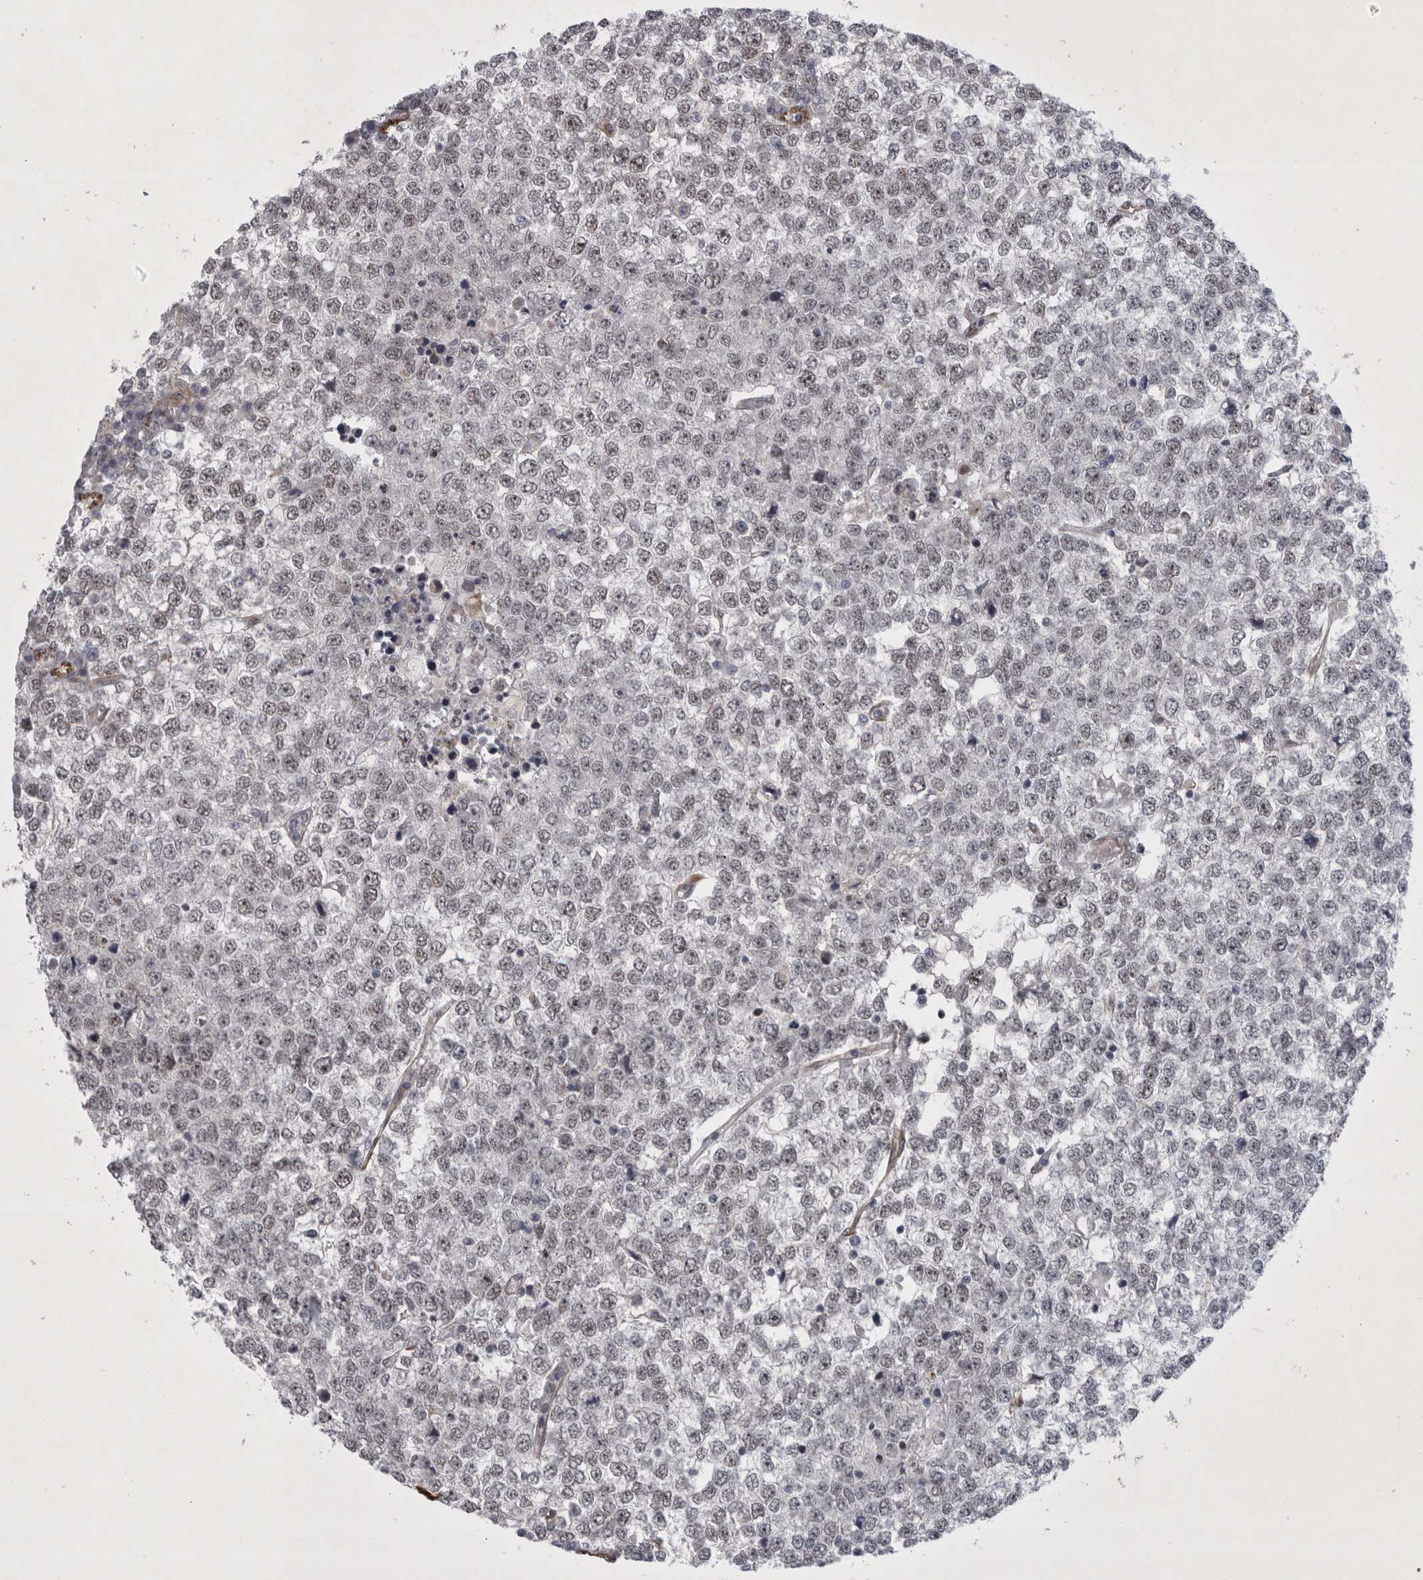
{"staining": {"intensity": "weak", "quantity": "25%-75%", "location": "nuclear"}, "tissue": "testis cancer", "cell_type": "Tumor cells", "image_type": "cancer", "snomed": [{"axis": "morphology", "description": "Seminoma, NOS"}, {"axis": "topography", "description": "Testis"}], "caption": "Testis cancer stained with immunohistochemistry (IHC) displays weak nuclear expression in about 25%-75% of tumor cells.", "gene": "PARP11", "patient": {"sex": "male", "age": 65}}